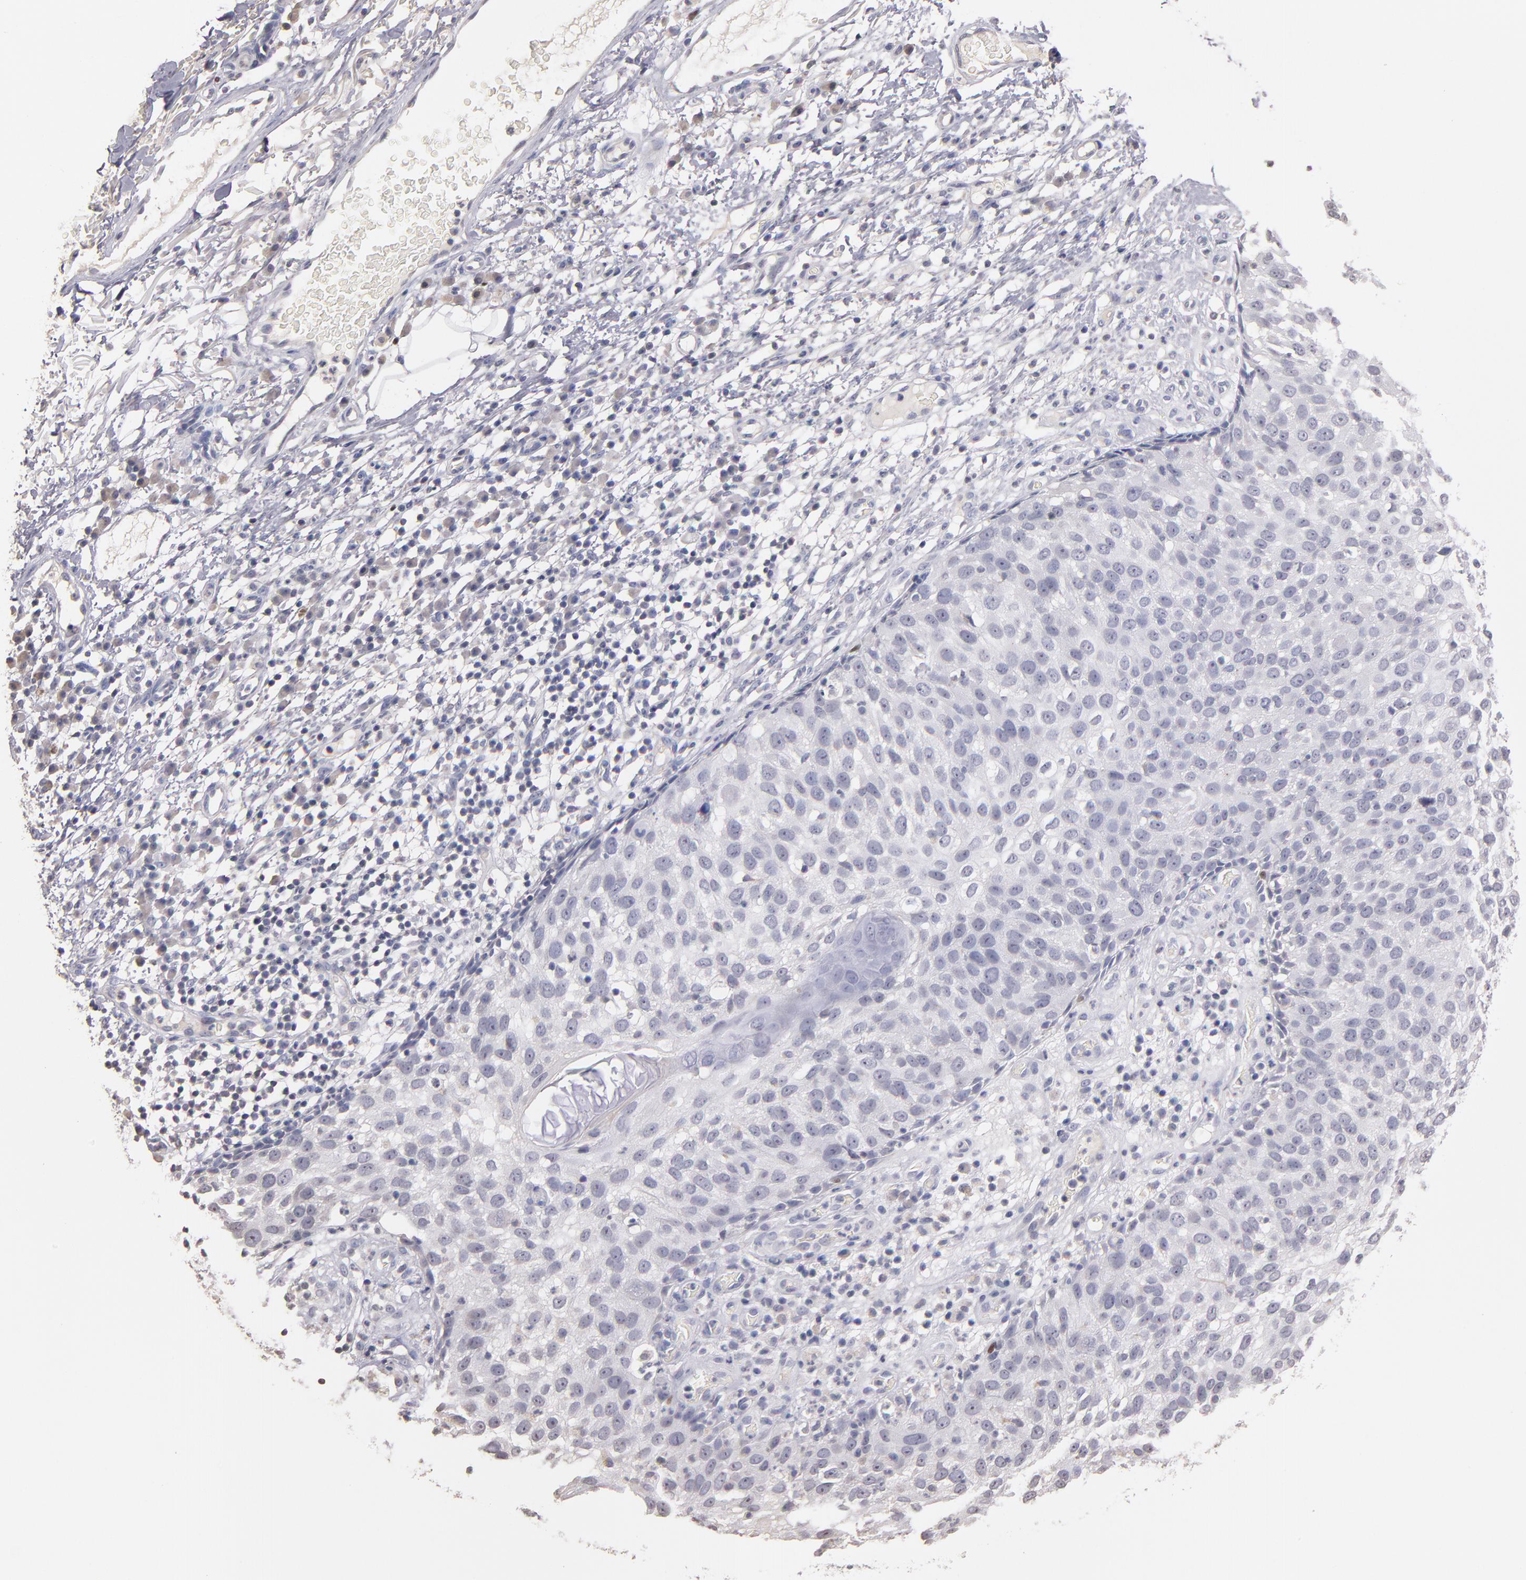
{"staining": {"intensity": "negative", "quantity": "none", "location": "none"}, "tissue": "skin cancer", "cell_type": "Tumor cells", "image_type": "cancer", "snomed": [{"axis": "morphology", "description": "Squamous cell carcinoma, NOS"}, {"axis": "topography", "description": "Skin"}], "caption": "Image shows no protein expression in tumor cells of skin cancer tissue.", "gene": "SOX10", "patient": {"sex": "male", "age": 87}}